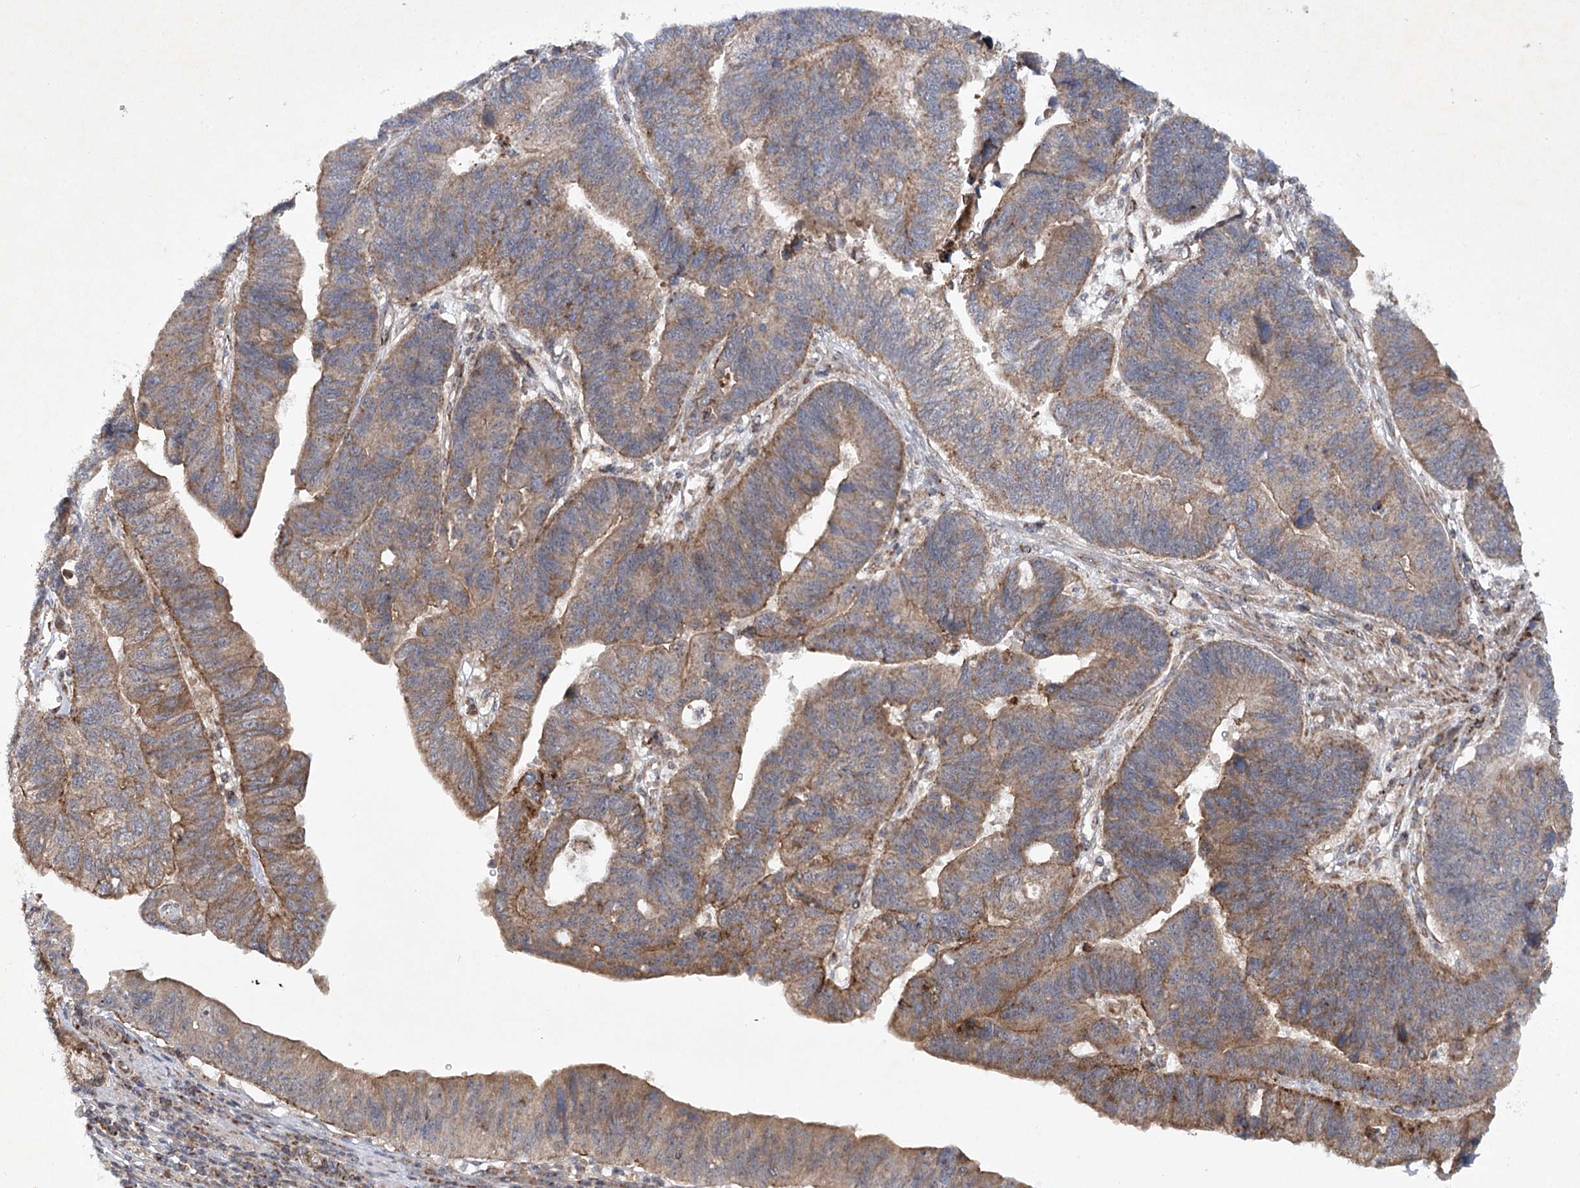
{"staining": {"intensity": "moderate", "quantity": "25%-75%", "location": "cytoplasmic/membranous"}, "tissue": "stomach cancer", "cell_type": "Tumor cells", "image_type": "cancer", "snomed": [{"axis": "morphology", "description": "Adenocarcinoma, NOS"}, {"axis": "topography", "description": "Stomach"}], "caption": "Human stomach cancer stained with a brown dye displays moderate cytoplasmic/membranous positive expression in about 25%-75% of tumor cells.", "gene": "SCRN3", "patient": {"sex": "male", "age": 59}}